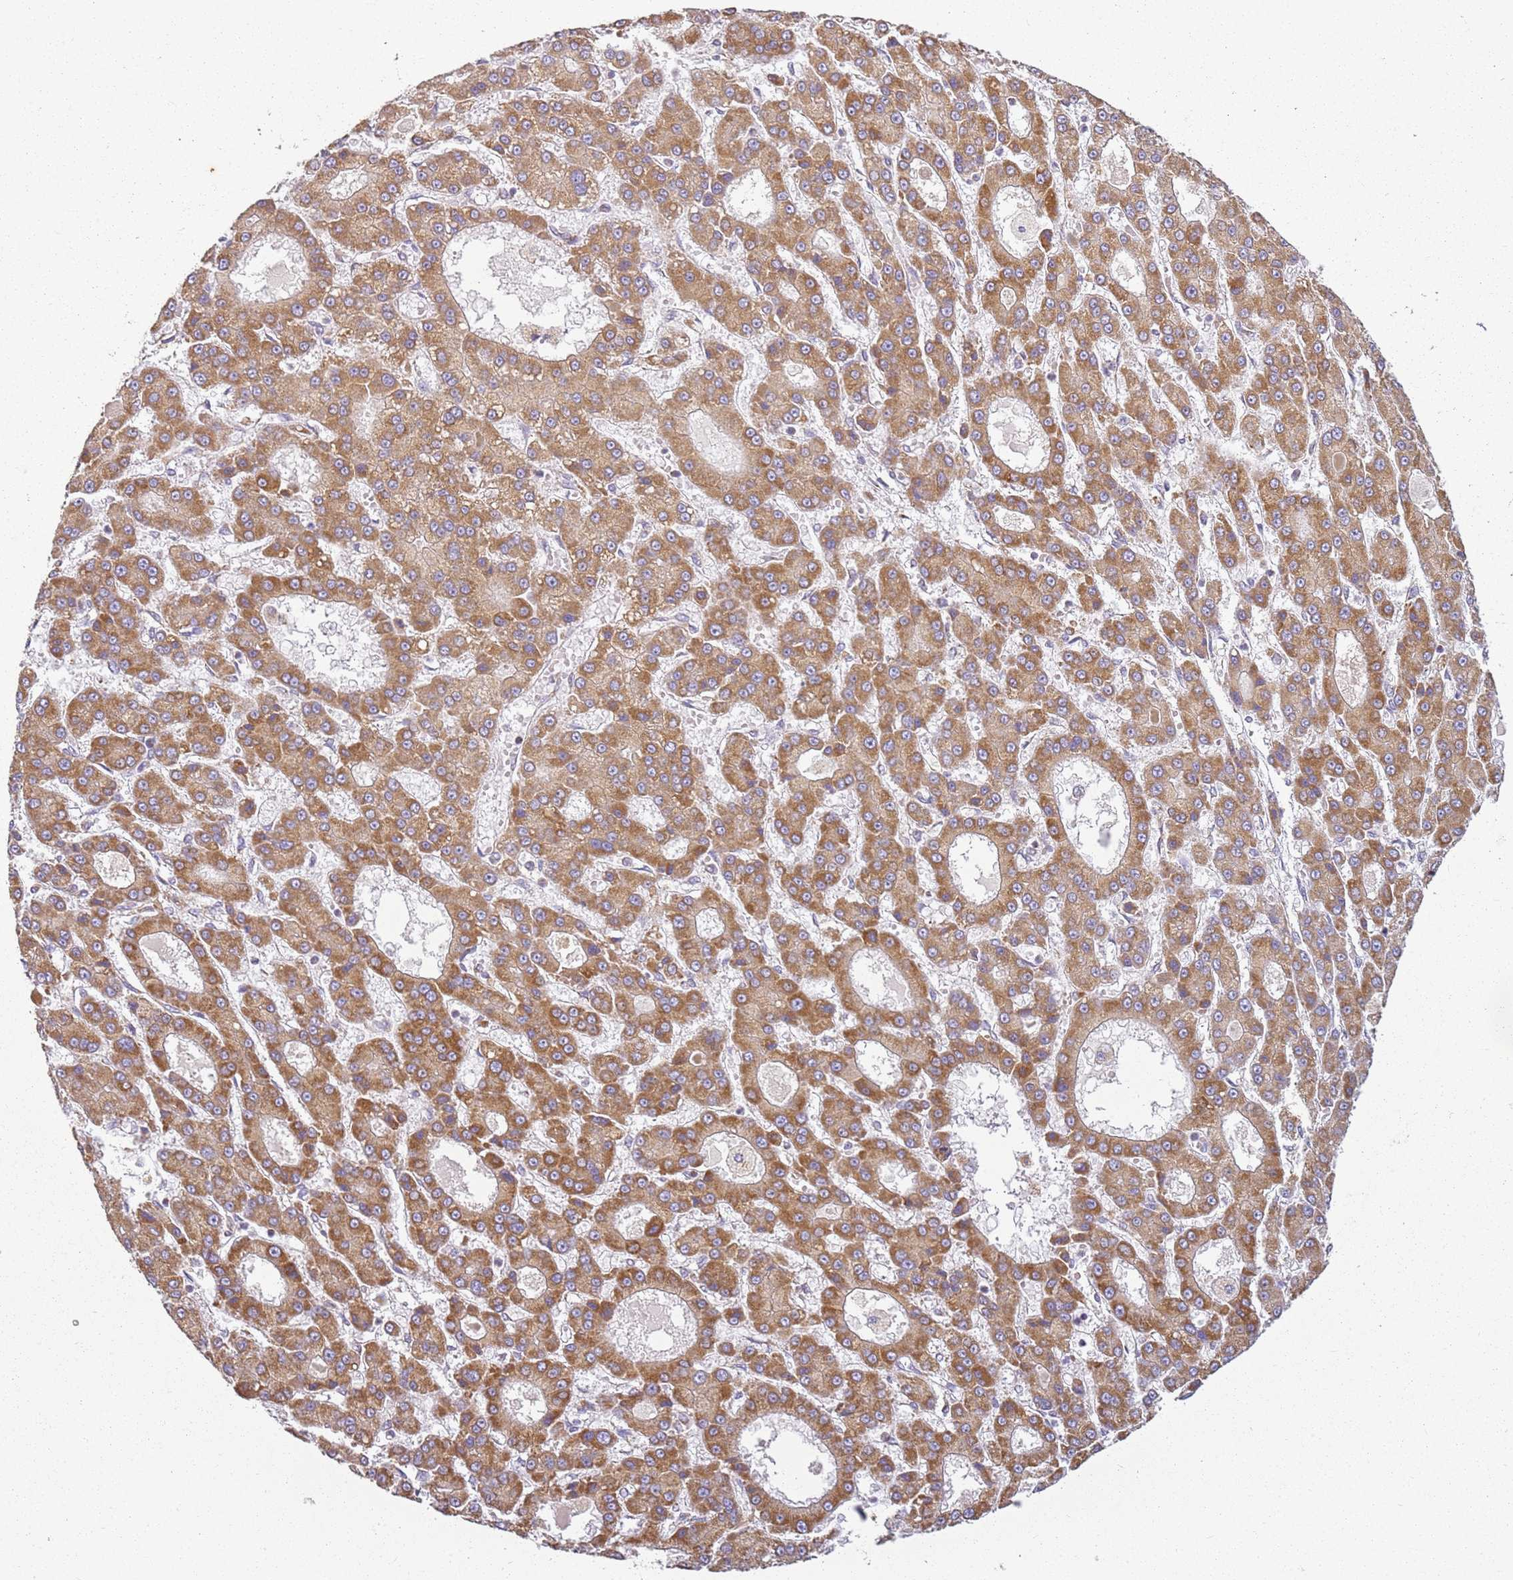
{"staining": {"intensity": "strong", "quantity": ">75%", "location": "cytoplasmic/membranous"}, "tissue": "liver cancer", "cell_type": "Tumor cells", "image_type": "cancer", "snomed": [{"axis": "morphology", "description": "Carcinoma, Hepatocellular, NOS"}, {"axis": "topography", "description": "Liver"}], "caption": "Brown immunohistochemical staining in liver cancer (hepatocellular carcinoma) demonstrates strong cytoplasmic/membranous positivity in about >75% of tumor cells.", "gene": "TMEM200C", "patient": {"sex": "male", "age": 70}}